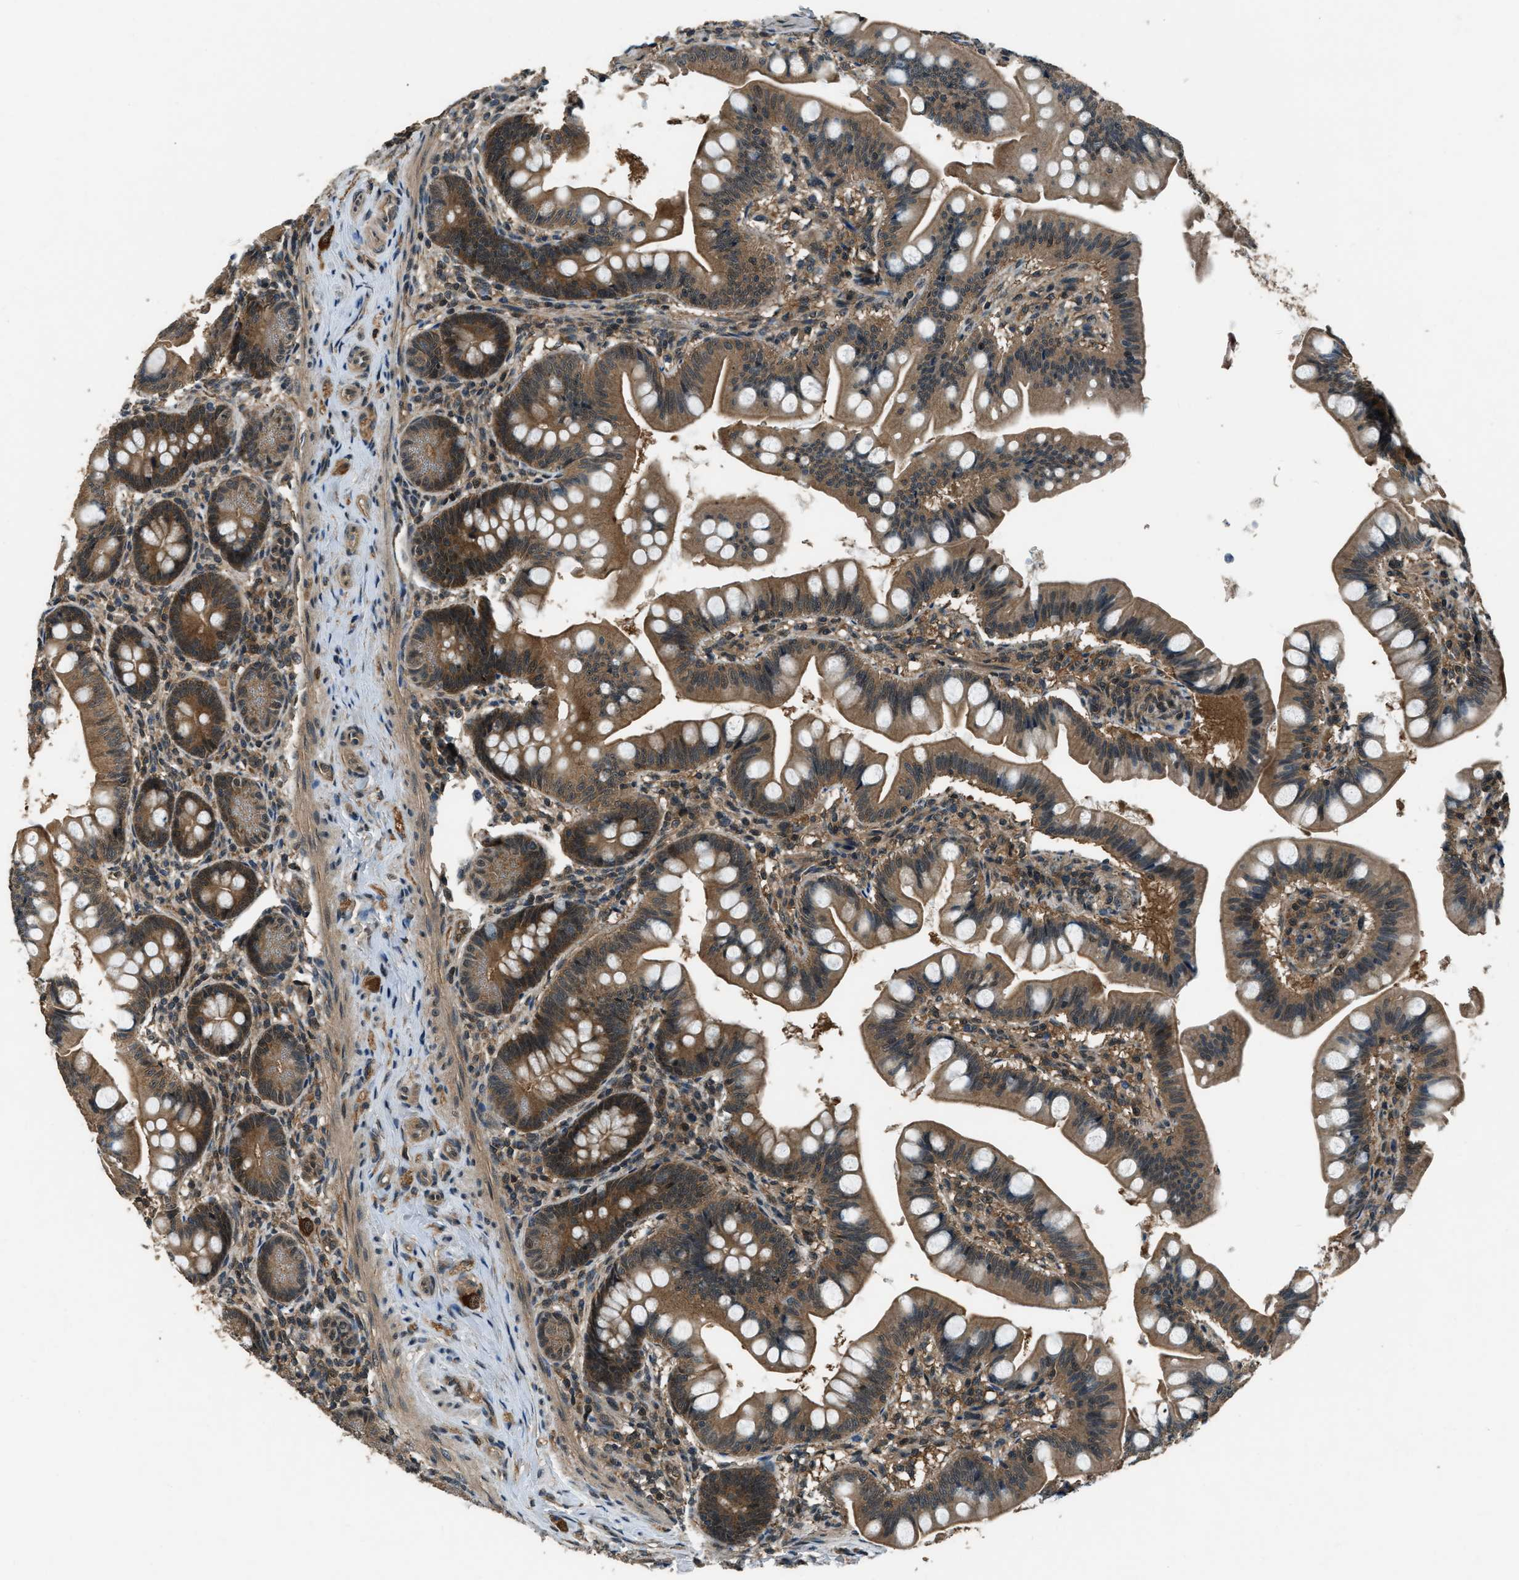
{"staining": {"intensity": "moderate", "quantity": ">75%", "location": "cytoplasmic/membranous"}, "tissue": "small intestine", "cell_type": "Glandular cells", "image_type": "normal", "snomed": [{"axis": "morphology", "description": "Normal tissue, NOS"}, {"axis": "topography", "description": "Small intestine"}], "caption": "The micrograph displays a brown stain indicating the presence of a protein in the cytoplasmic/membranous of glandular cells in small intestine.", "gene": "NUDCD3", "patient": {"sex": "male", "age": 7}}